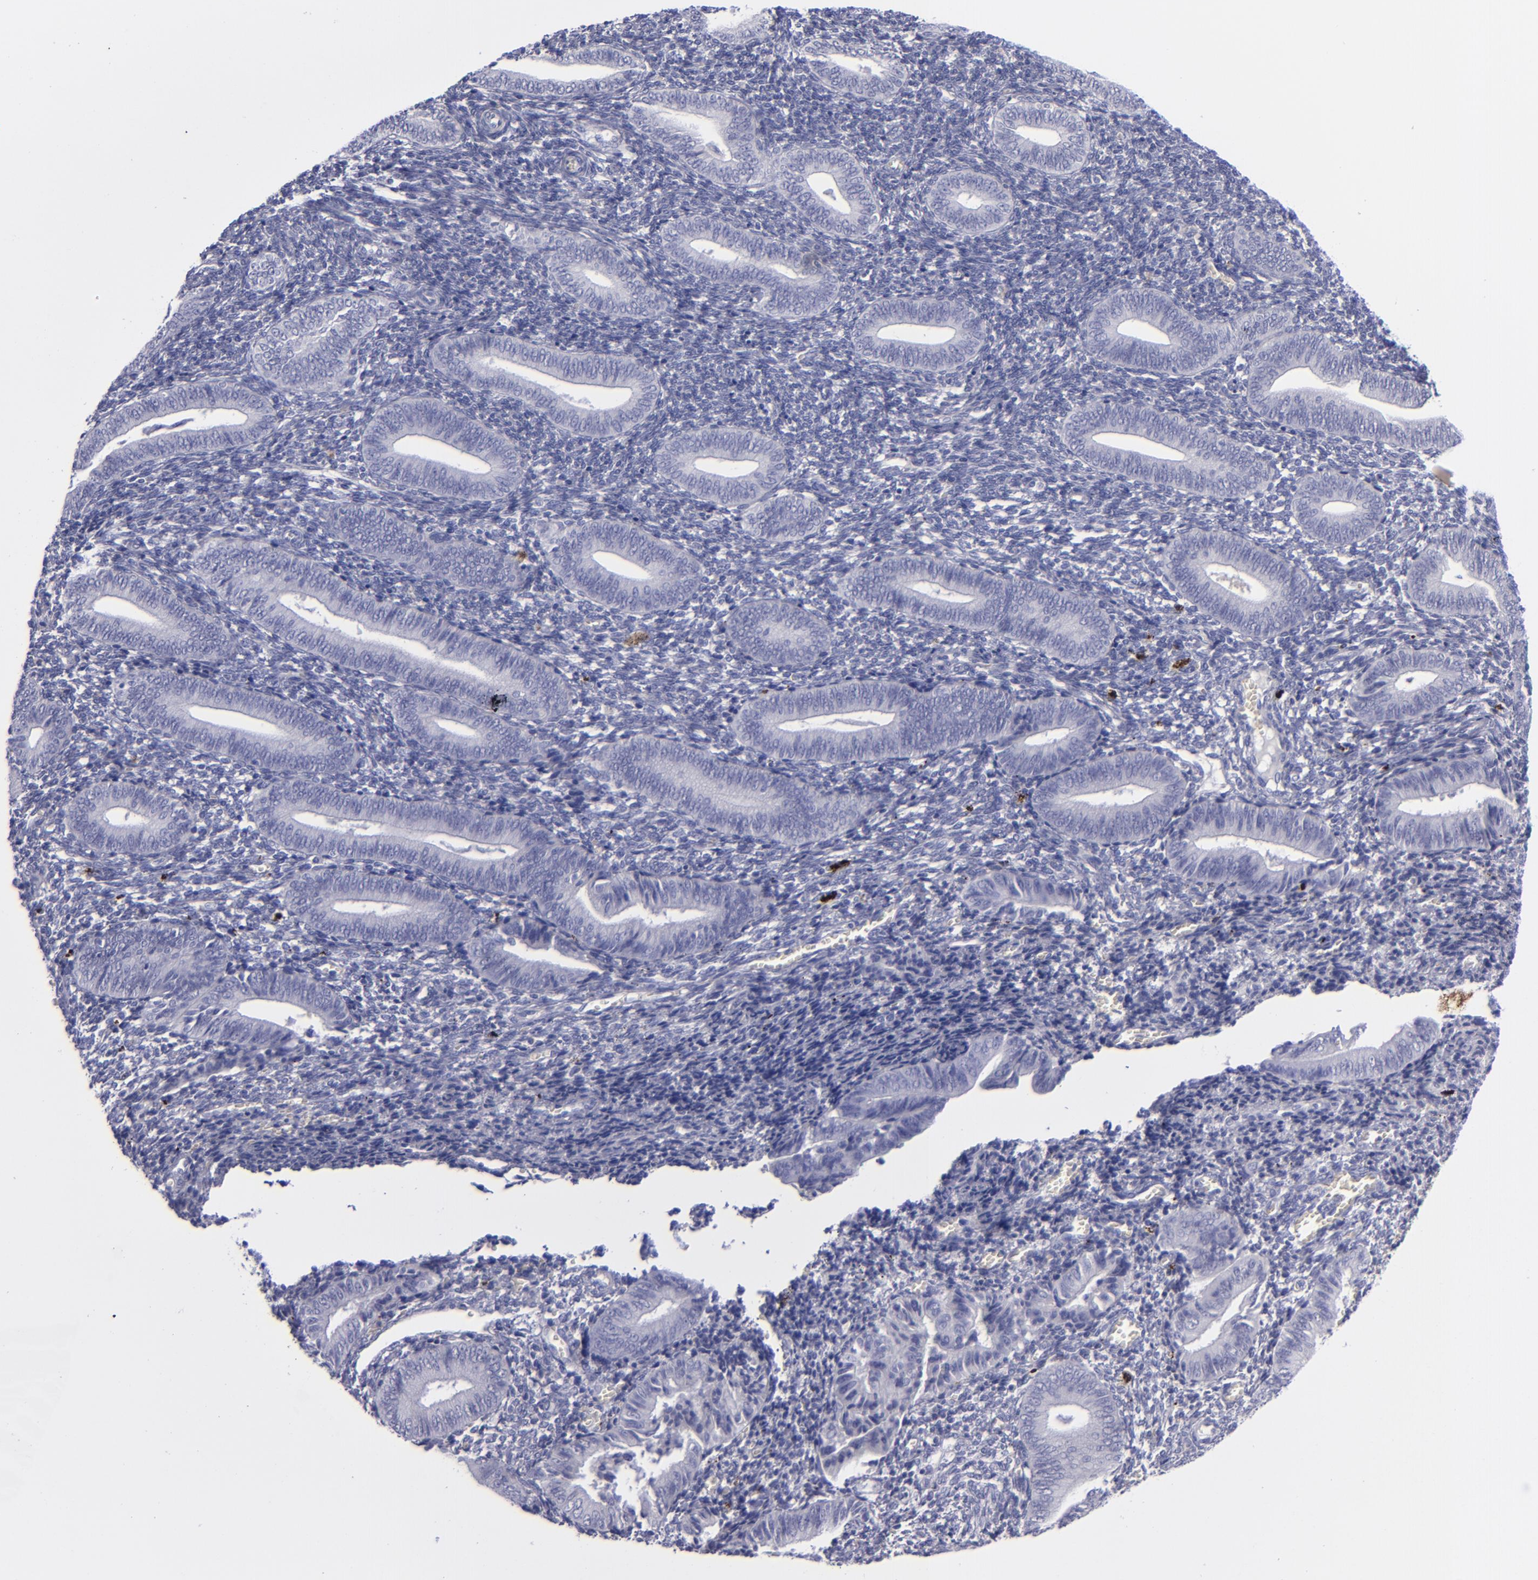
{"staining": {"intensity": "negative", "quantity": "none", "location": "none"}, "tissue": "endometrium", "cell_type": "Cells in endometrial stroma", "image_type": "normal", "snomed": [{"axis": "morphology", "description": "Normal tissue, NOS"}, {"axis": "topography", "description": "Uterus"}, {"axis": "topography", "description": "Endometrium"}], "caption": "An immunohistochemistry image of normal endometrium is shown. There is no staining in cells in endometrial stroma of endometrium. The staining was performed using DAB to visualize the protein expression in brown, while the nuclei were stained in blue with hematoxylin (Magnification: 20x).", "gene": "CD22", "patient": {"sex": "female", "age": 33}}